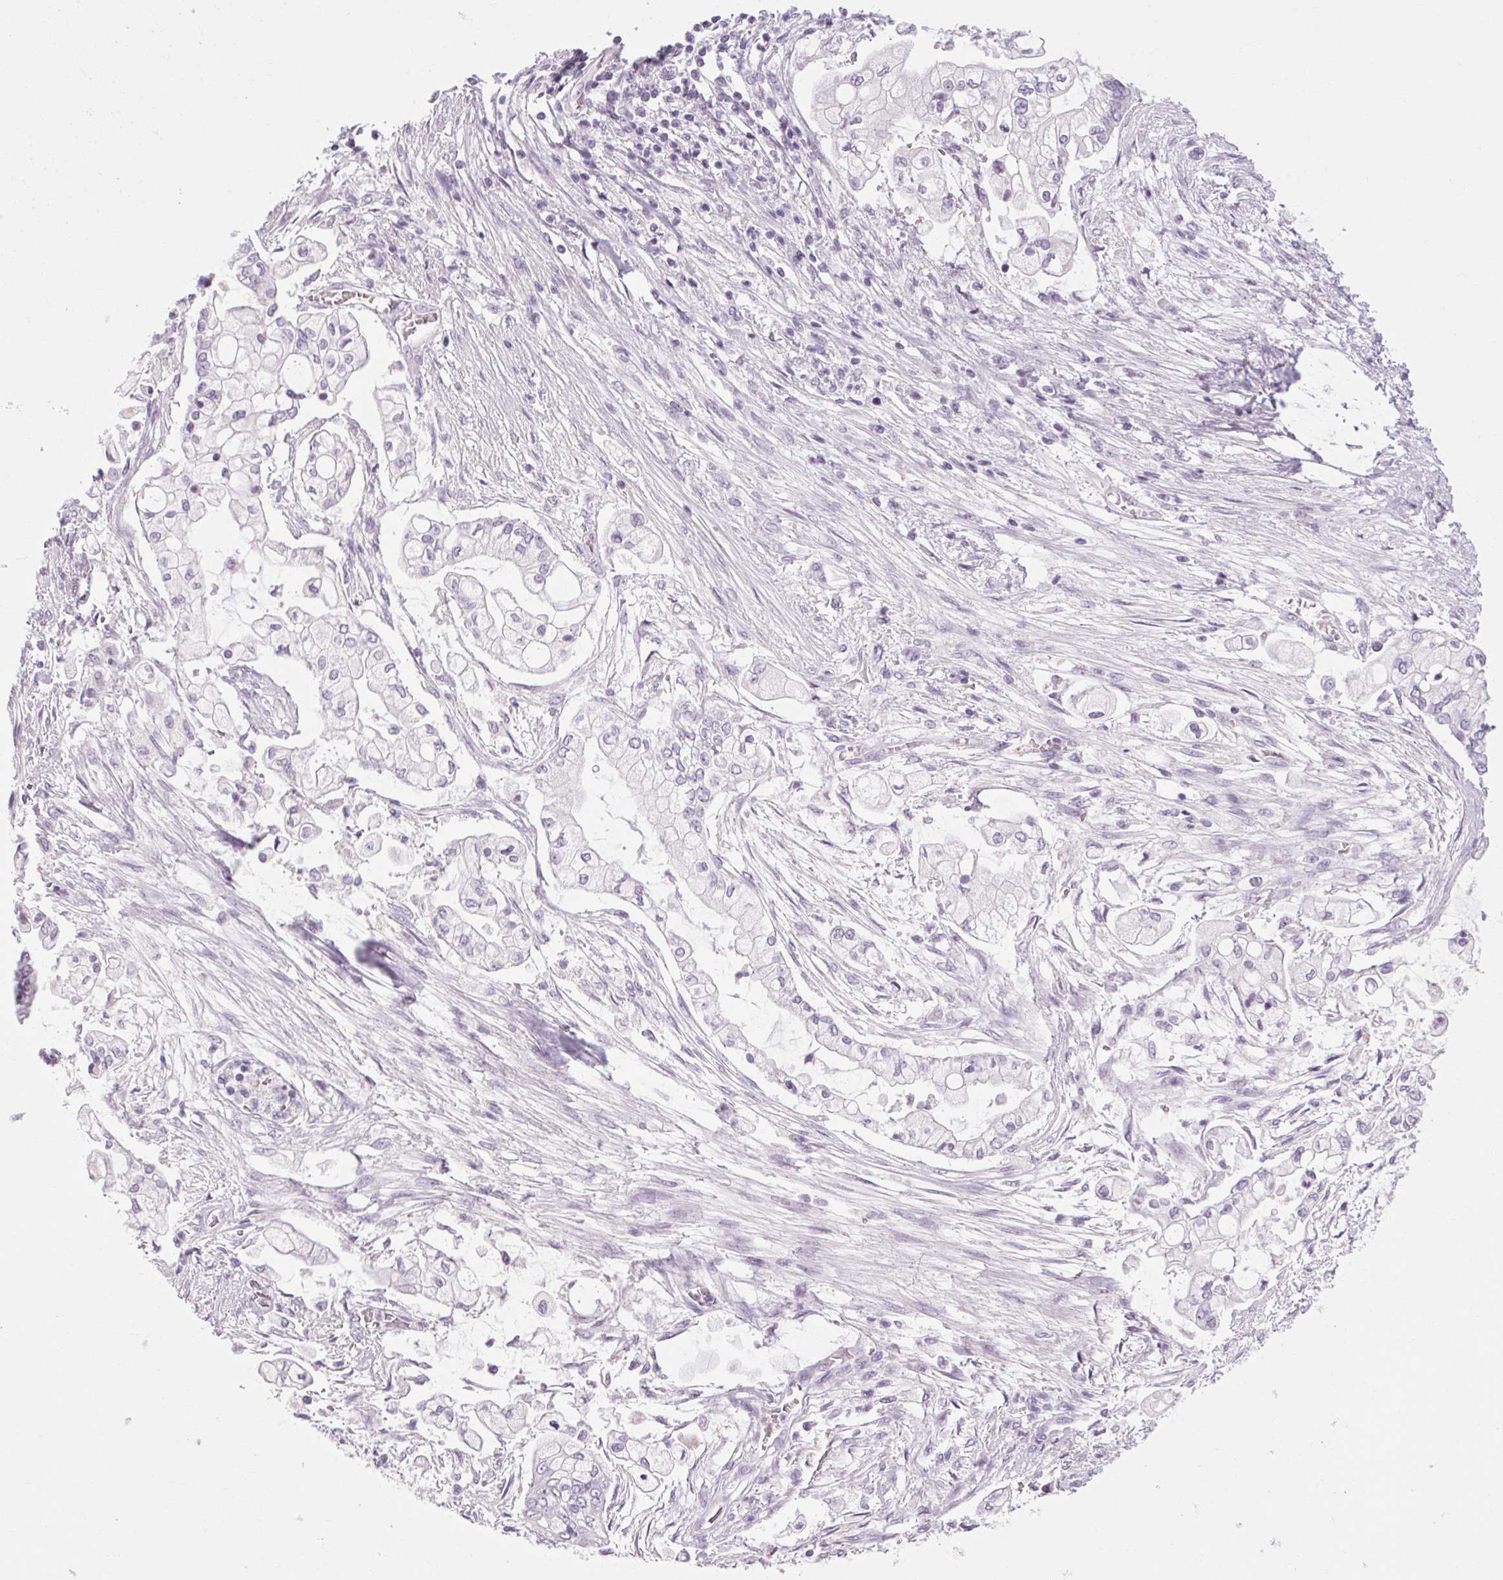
{"staining": {"intensity": "negative", "quantity": "none", "location": "none"}, "tissue": "pancreatic cancer", "cell_type": "Tumor cells", "image_type": "cancer", "snomed": [{"axis": "morphology", "description": "Adenocarcinoma, NOS"}, {"axis": "topography", "description": "Pancreas"}], "caption": "Tumor cells are negative for brown protein staining in pancreatic adenocarcinoma.", "gene": "POMC", "patient": {"sex": "female", "age": 69}}